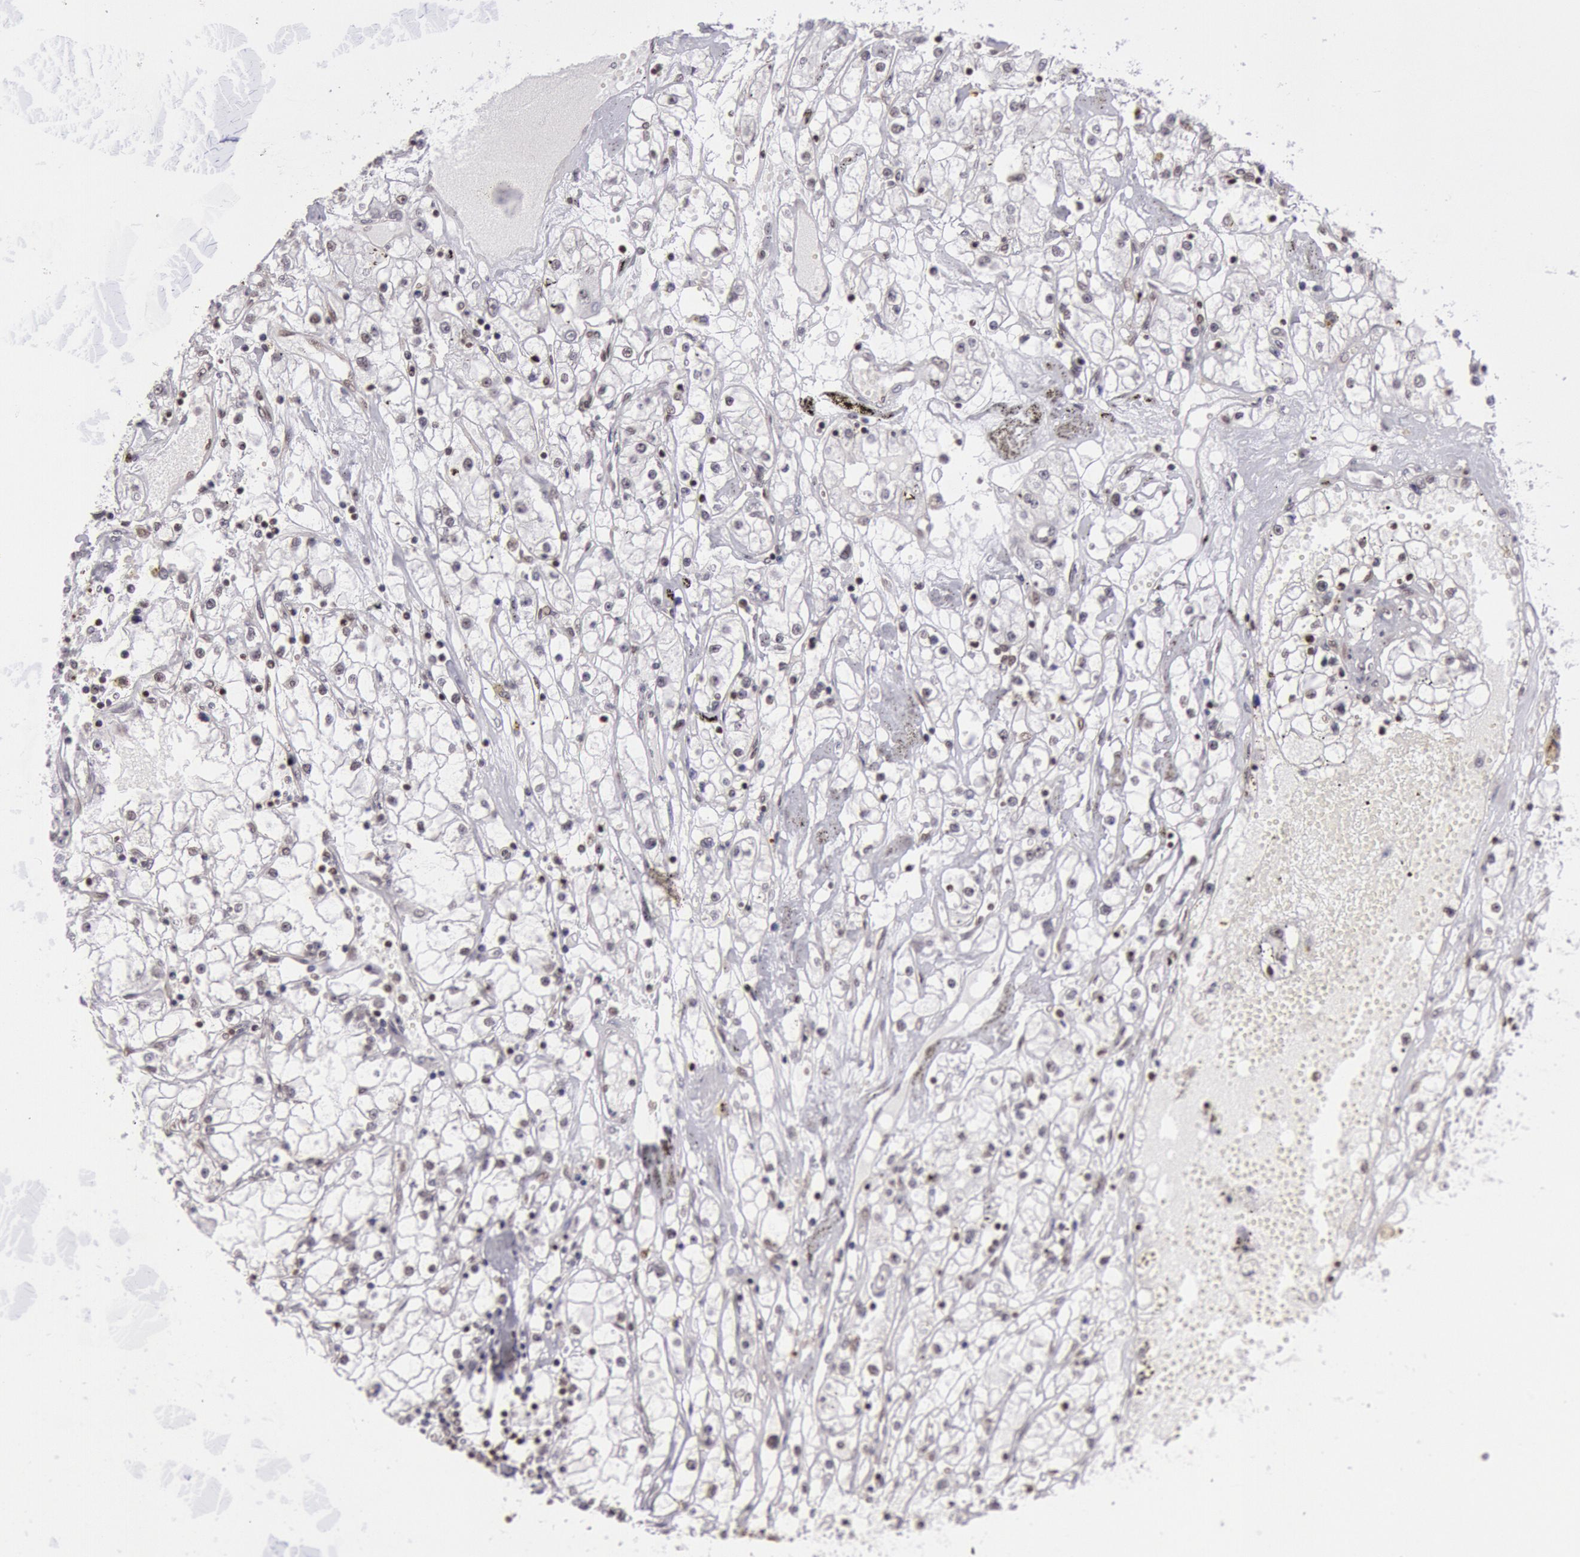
{"staining": {"intensity": "strong", "quantity": "25%-75%", "location": "nuclear"}, "tissue": "renal cancer", "cell_type": "Tumor cells", "image_type": "cancer", "snomed": [{"axis": "morphology", "description": "Adenocarcinoma, NOS"}, {"axis": "topography", "description": "Kidney"}], "caption": "Immunohistochemistry photomicrograph of human renal adenocarcinoma stained for a protein (brown), which demonstrates high levels of strong nuclear expression in about 25%-75% of tumor cells.", "gene": "NKAP", "patient": {"sex": "male", "age": 56}}